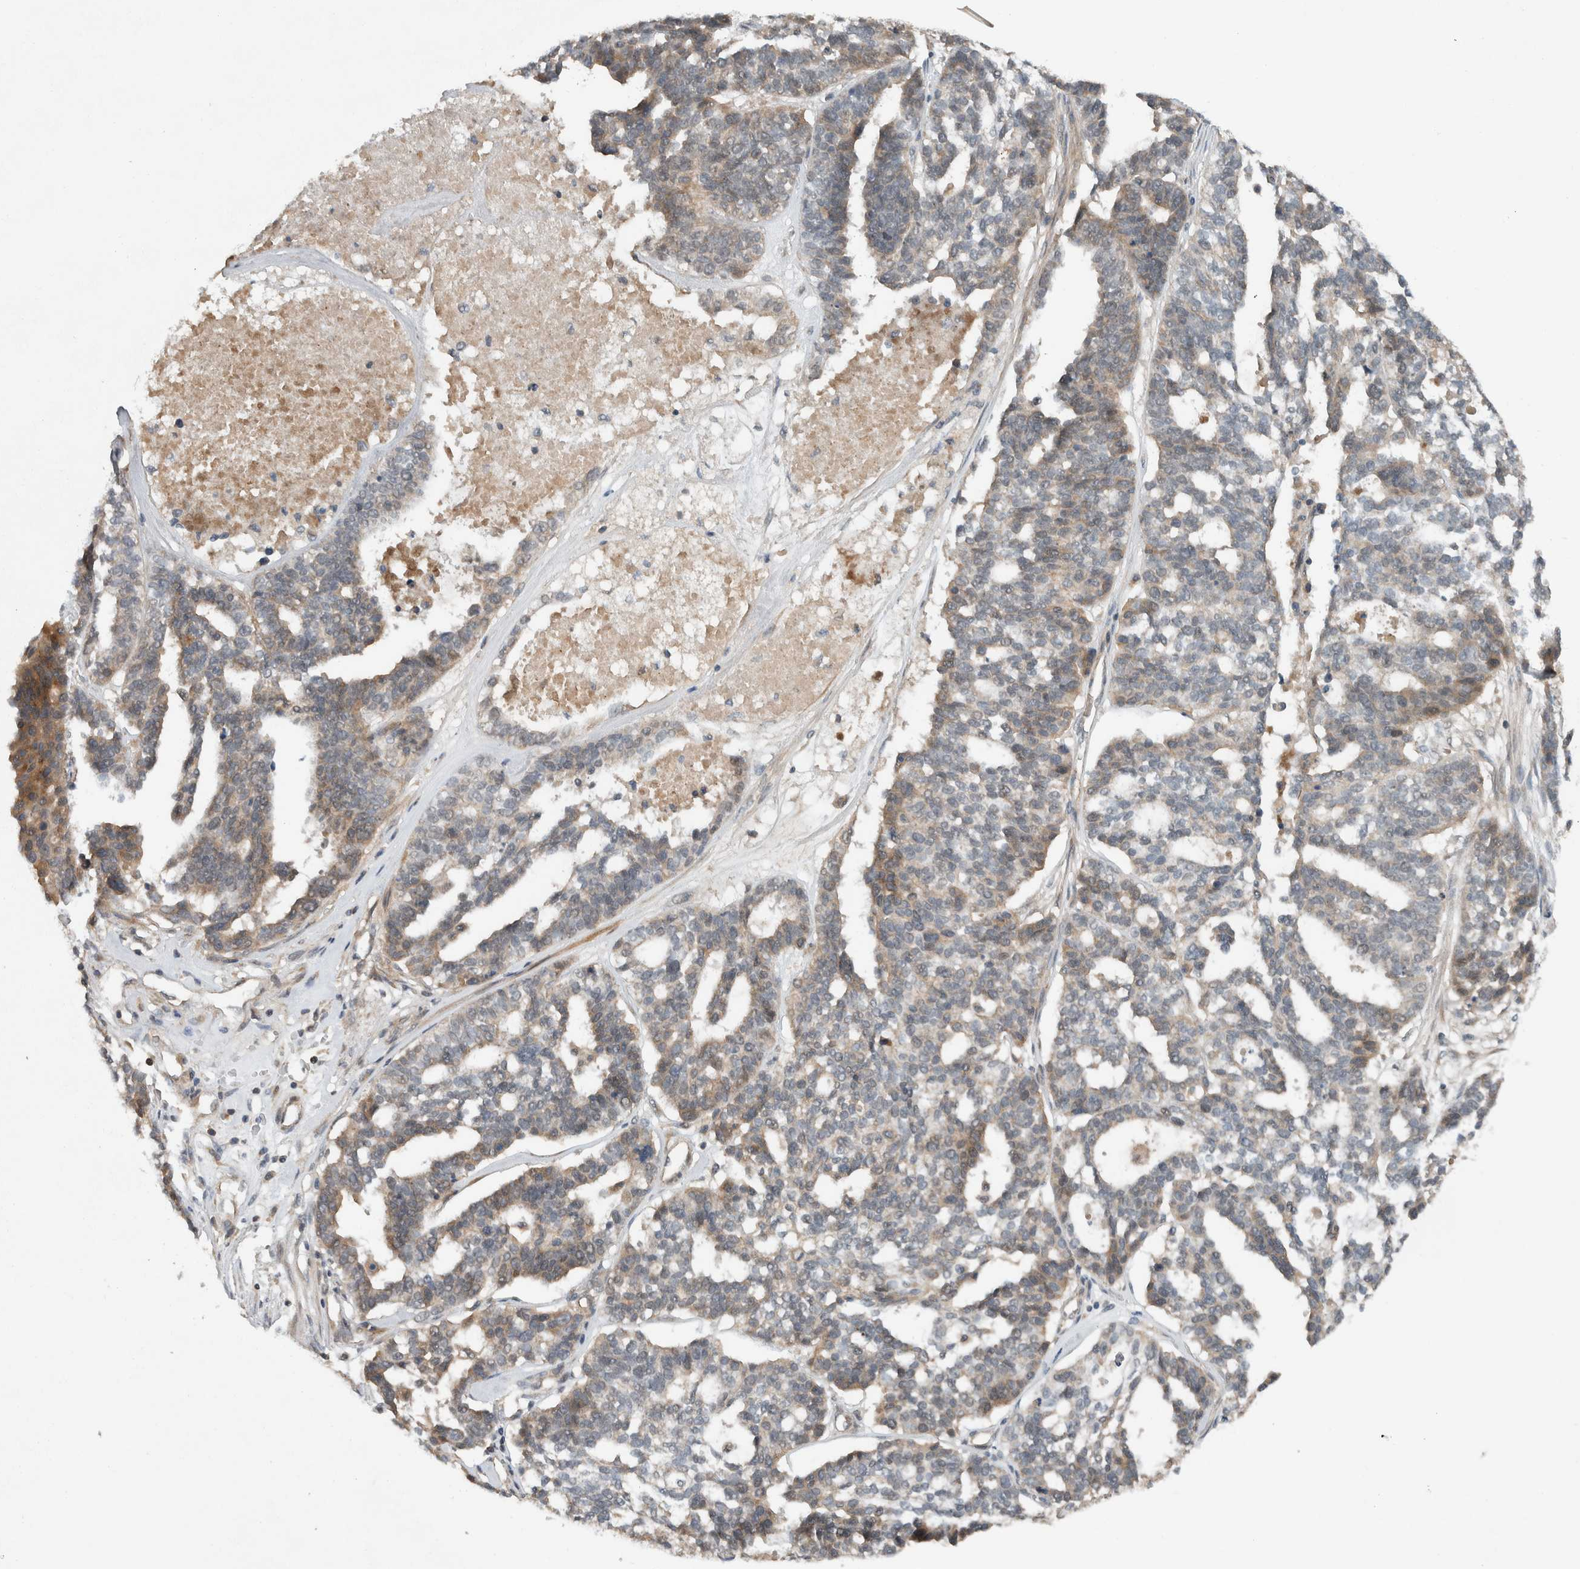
{"staining": {"intensity": "weak", "quantity": "25%-75%", "location": "cytoplasmic/membranous"}, "tissue": "ovarian cancer", "cell_type": "Tumor cells", "image_type": "cancer", "snomed": [{"axis": "morphology", "description": "Cystadenocarcinoma, serous, NOS"}, {"axis": "topography", "description": "Ovary"}], "caption": "A histopathology image of human serous cystadenocarcinoma (ovarian) stained for a protein exhibits weak cytoplasmic/membranous brown staining in tumor cells. The staining is performed using DAB (3,3'-diaminobenzidine) brown chromogen to label protein expression. The nuclei are counter-stained blue using hematoxylin.", "gene": "ARMC7", "patient": {"sex": "female", "age": 59}}